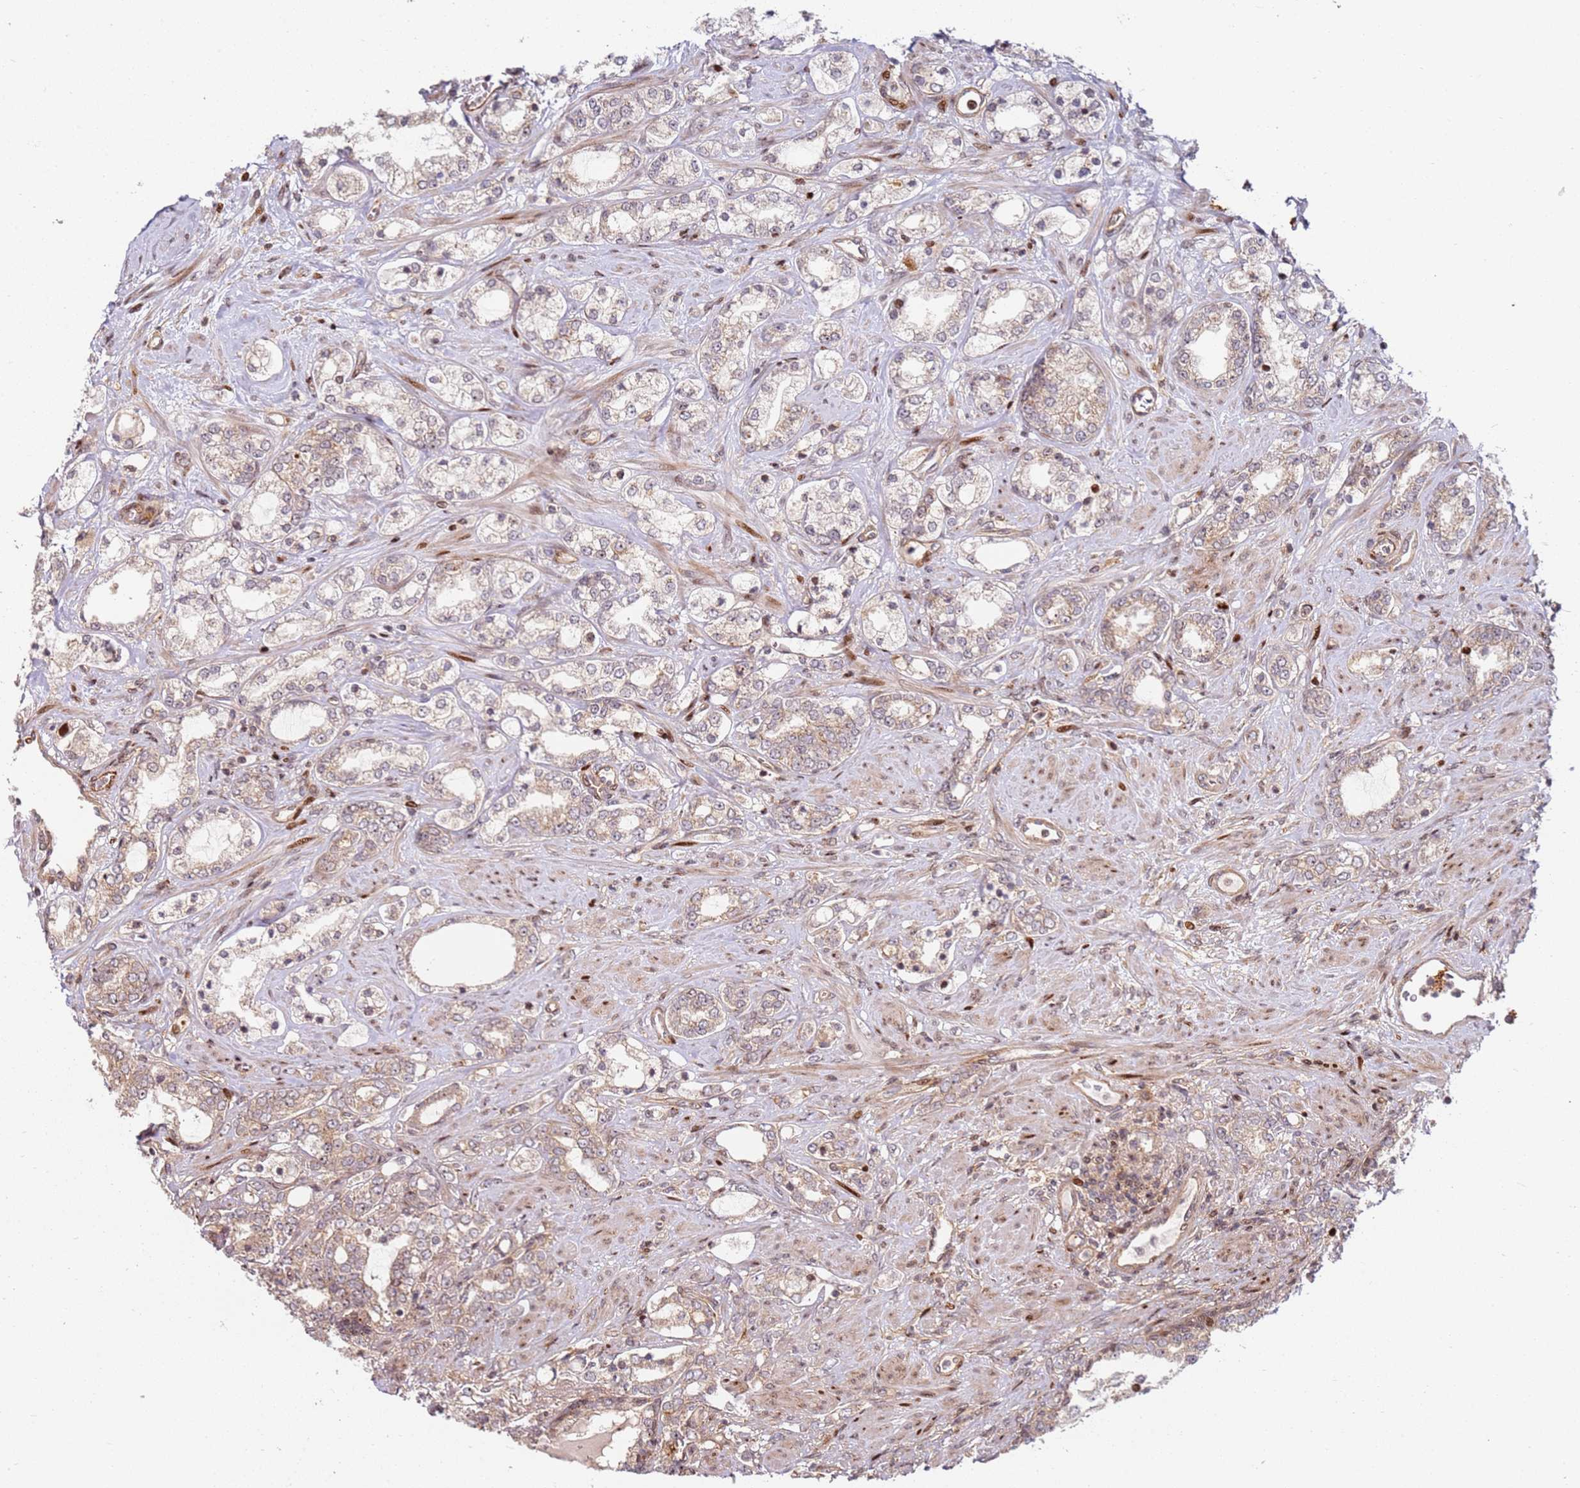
{"staining": {"intensity": "weak", "quantity": "<25%", "location": "cytoplasmic/membranous"}, "tissue": "prostate cancer", "cell_type": "Tumor cells", "image_type": "cancer", "snomed": [{"axis": "morphology", "description": "Adenocarcinoma, High grade"}, {"axis": "topography", "description": "Prostate"}], "caption": "High magnification brightfield microscopy of prostate cancer (adenocarcinoma (high-grade)) stained with DAB (3,3'-diaminobenzidine) (brown) and counterstained with hematoxylin (blue): tumor cells show no significant positivity.", "gene": "TMEM233", "patient": {"sex": "male", "age": 64}}